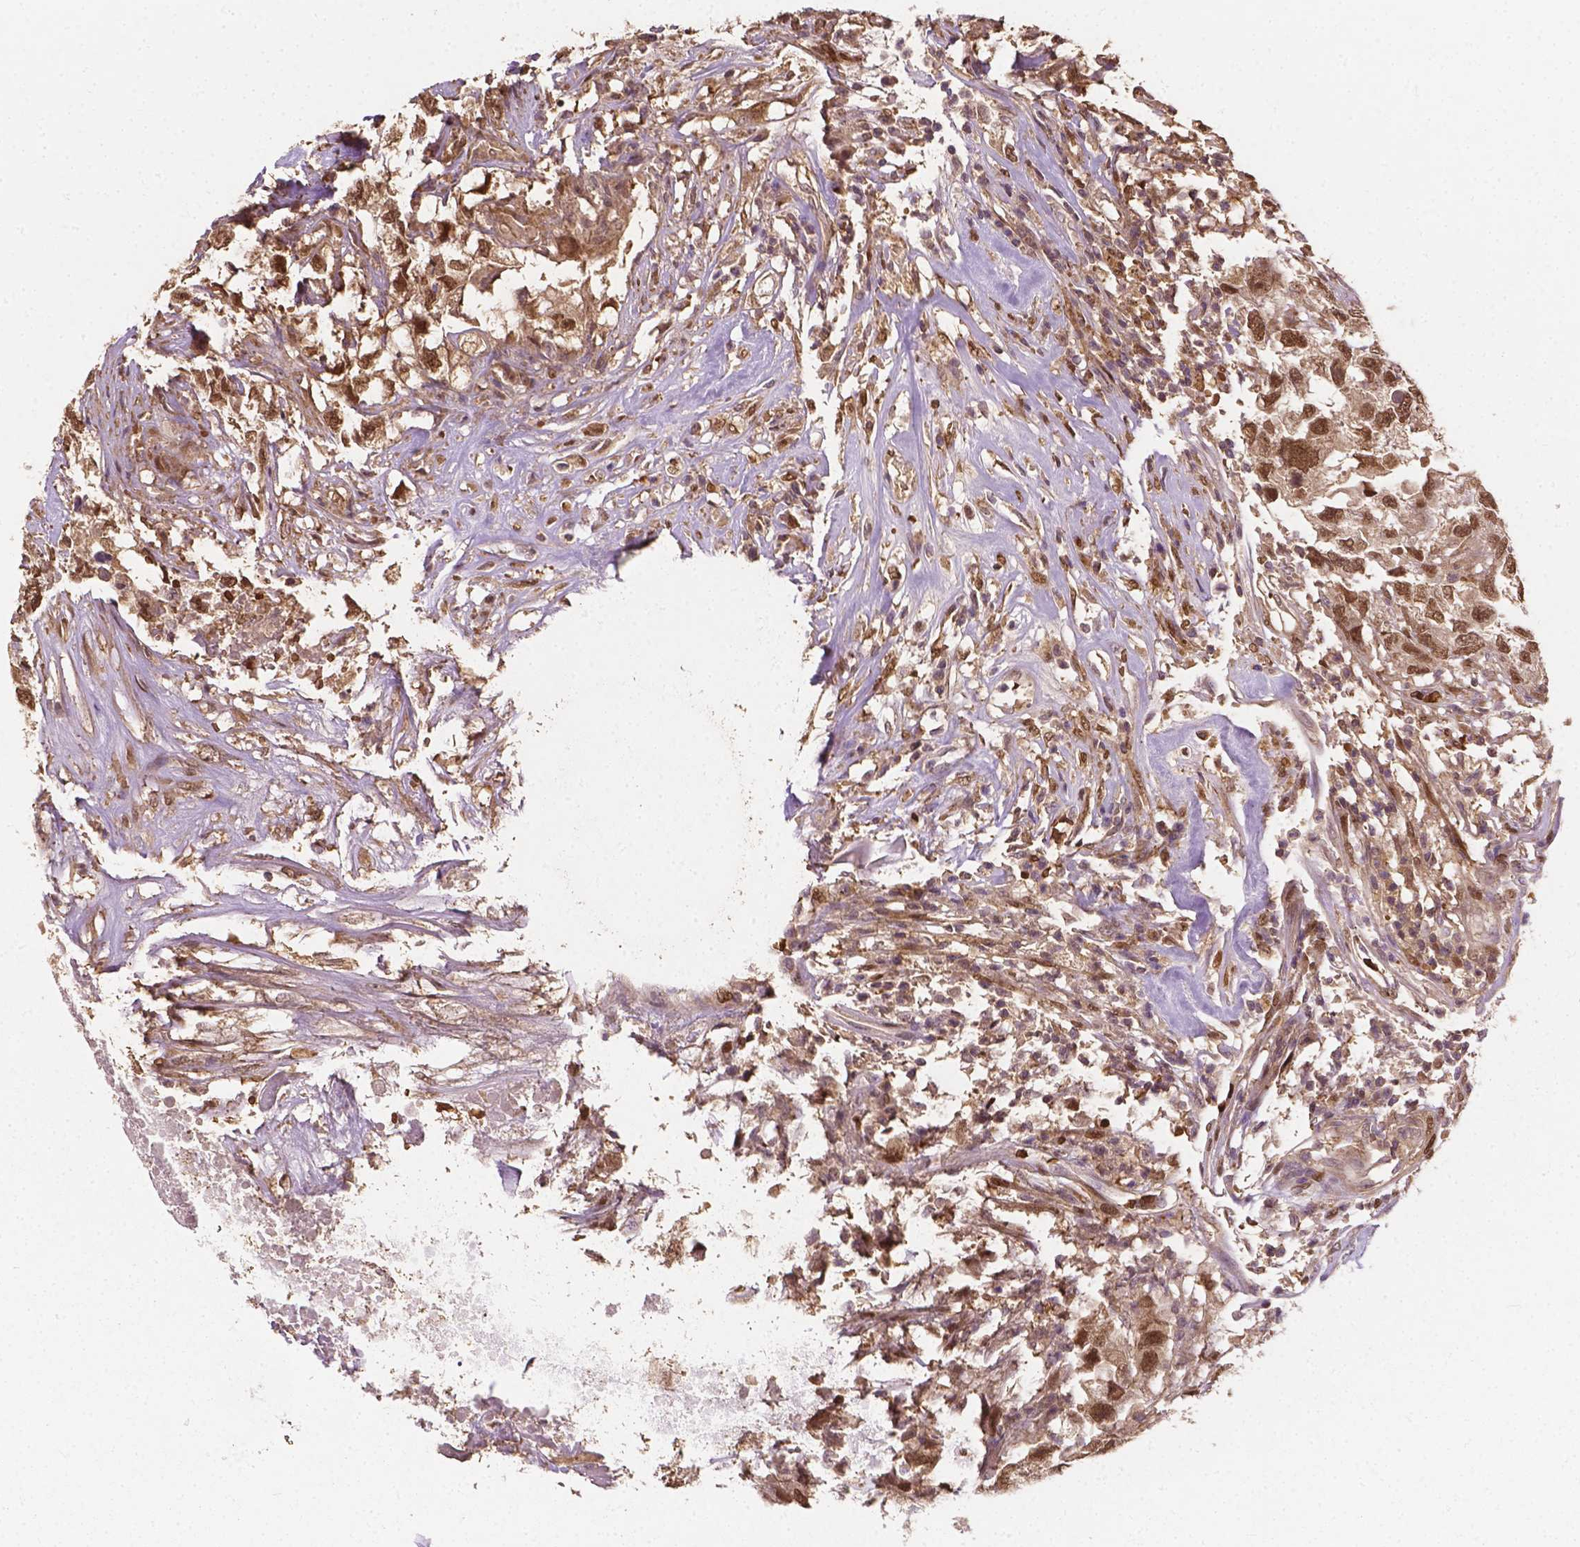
{"staining": {"intensity": "moderate", "quantity": ">75%", "location": "cytoplasmic/membranous,nuclear"}, "tissue": "testis cancer", "cell_type": "Tumor cells", "image_type": "cancer", "snomed": [{"axis": "morphology", "description": "Carcinoma, Embryonal, NOS"}, {"axis": "topography", "description": "Testis"}], "caption": "Immunohistochemistry (IHC) staining of embryonal carcinoma (testis), which displays medium levels of moderate cytoplasmic/membranous and nuclear positivity in about >75% of tumor cells indicating moderate cytoplasmic/membranous and nuclear protein positivity. The staining was performed using DAB (brown) for protein detection and nuclei were counterstained in hematoxylin (blue).", "gene": "YAP1", "patient": {"sex": "male", "age": 83}}